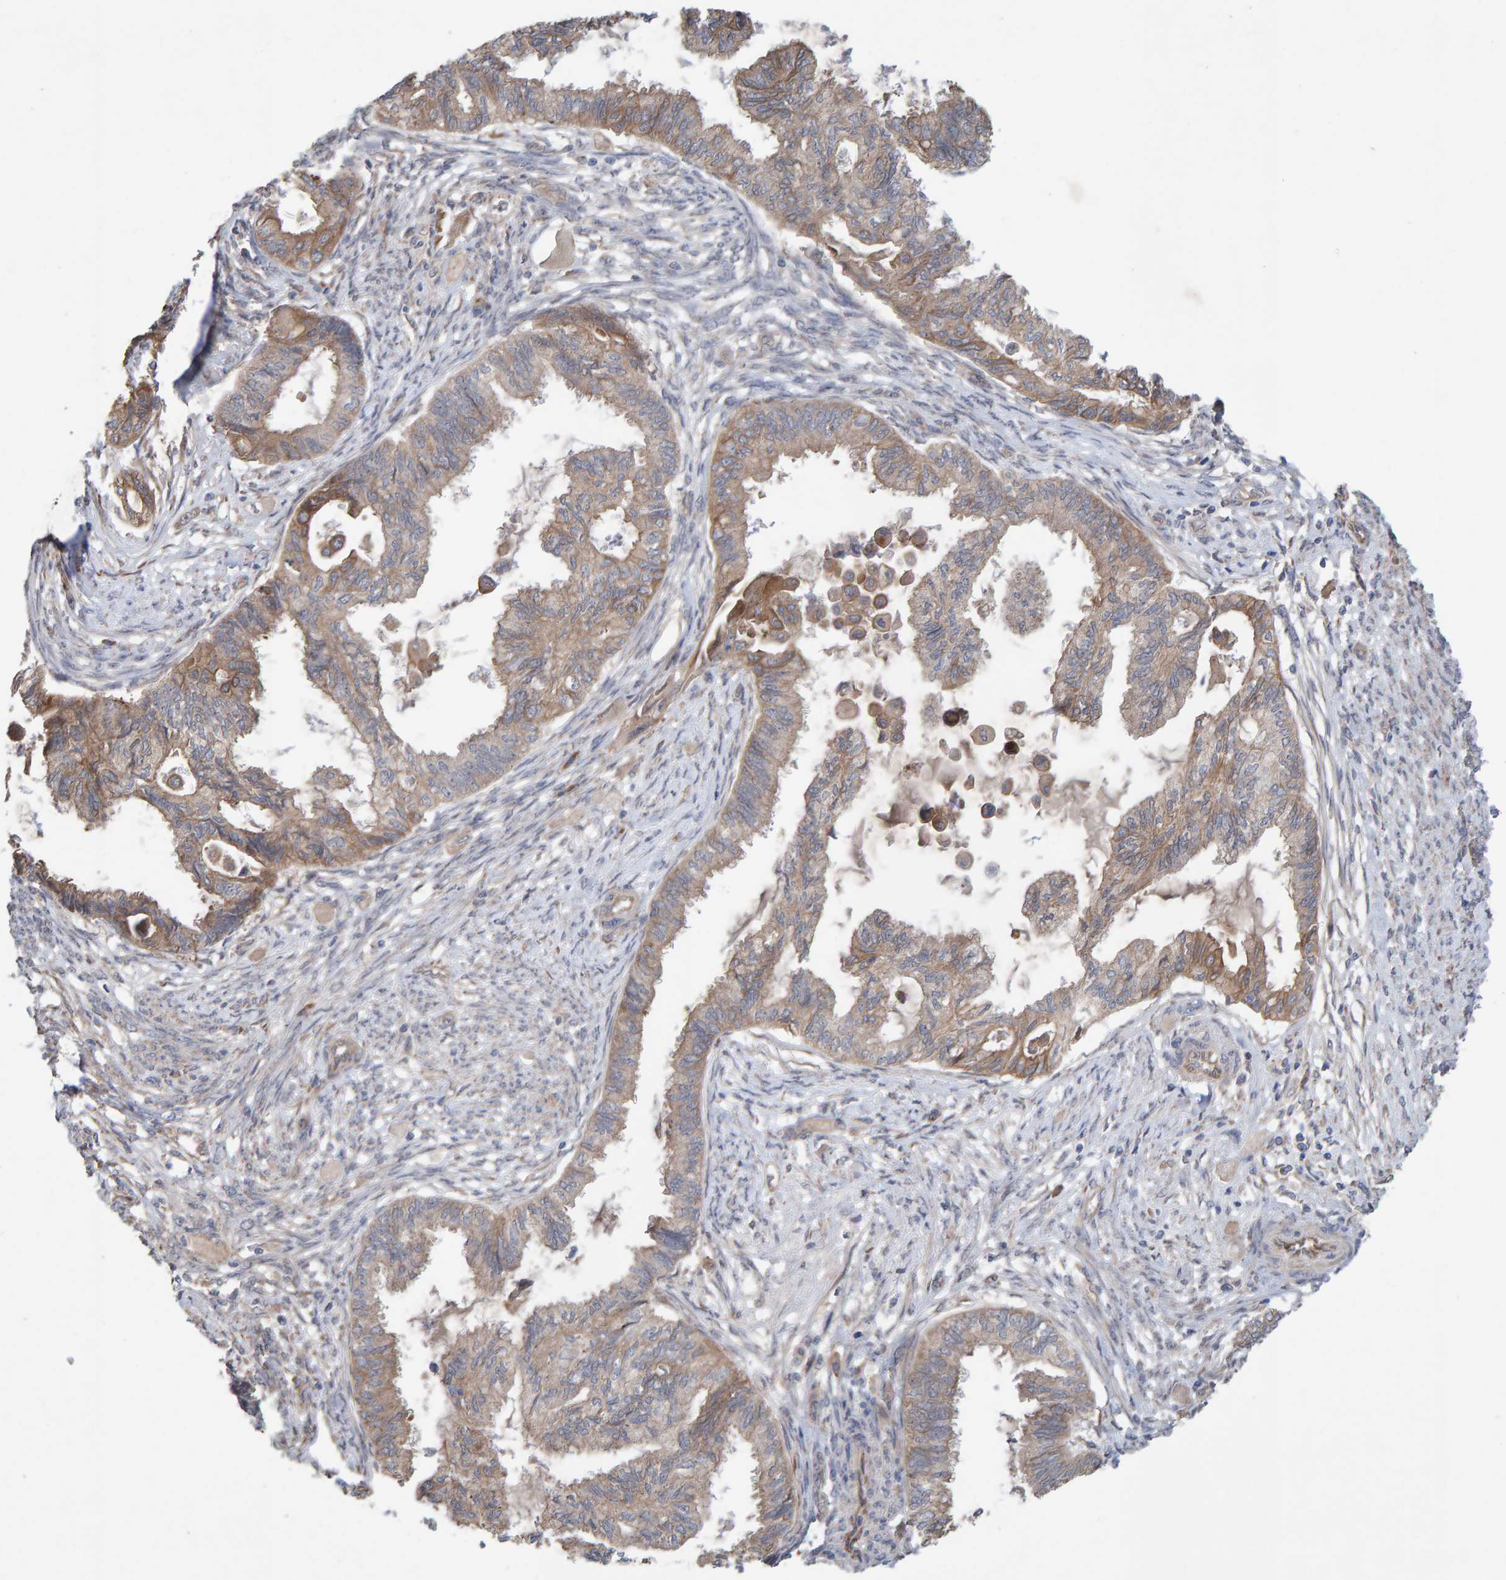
{"staining": {"intensity": "moderate", "quantity": ">75%", "location": "cytoplasmic/membranous"}, "tissue": "cervical cancer", "cell_type": "Tumor cells", "image_type": "cancer", "snomed": [{"axis": "morphology", "description": "Normal tissue, NOS"}, {"axis": "morphology", "description": "Adenocarcinoma, NOS"}, {"axis": "topography", "description": "Cervix"}, {"axis": "topography", "description": "Endometrium"}], "caption": "IHC micrograph of neoplastic tissue: adenocarcinoma (cervical) stained using immunohistochemistry (IHC) shows medium levels of moderate protein expression localized specifically in the cytoplasmic/membranous of tumor cells, appearing as a cytoplasmic/membranous brown color.", "gene": "LRSAM1", "patient": {"sex": "female", "age": 86}}